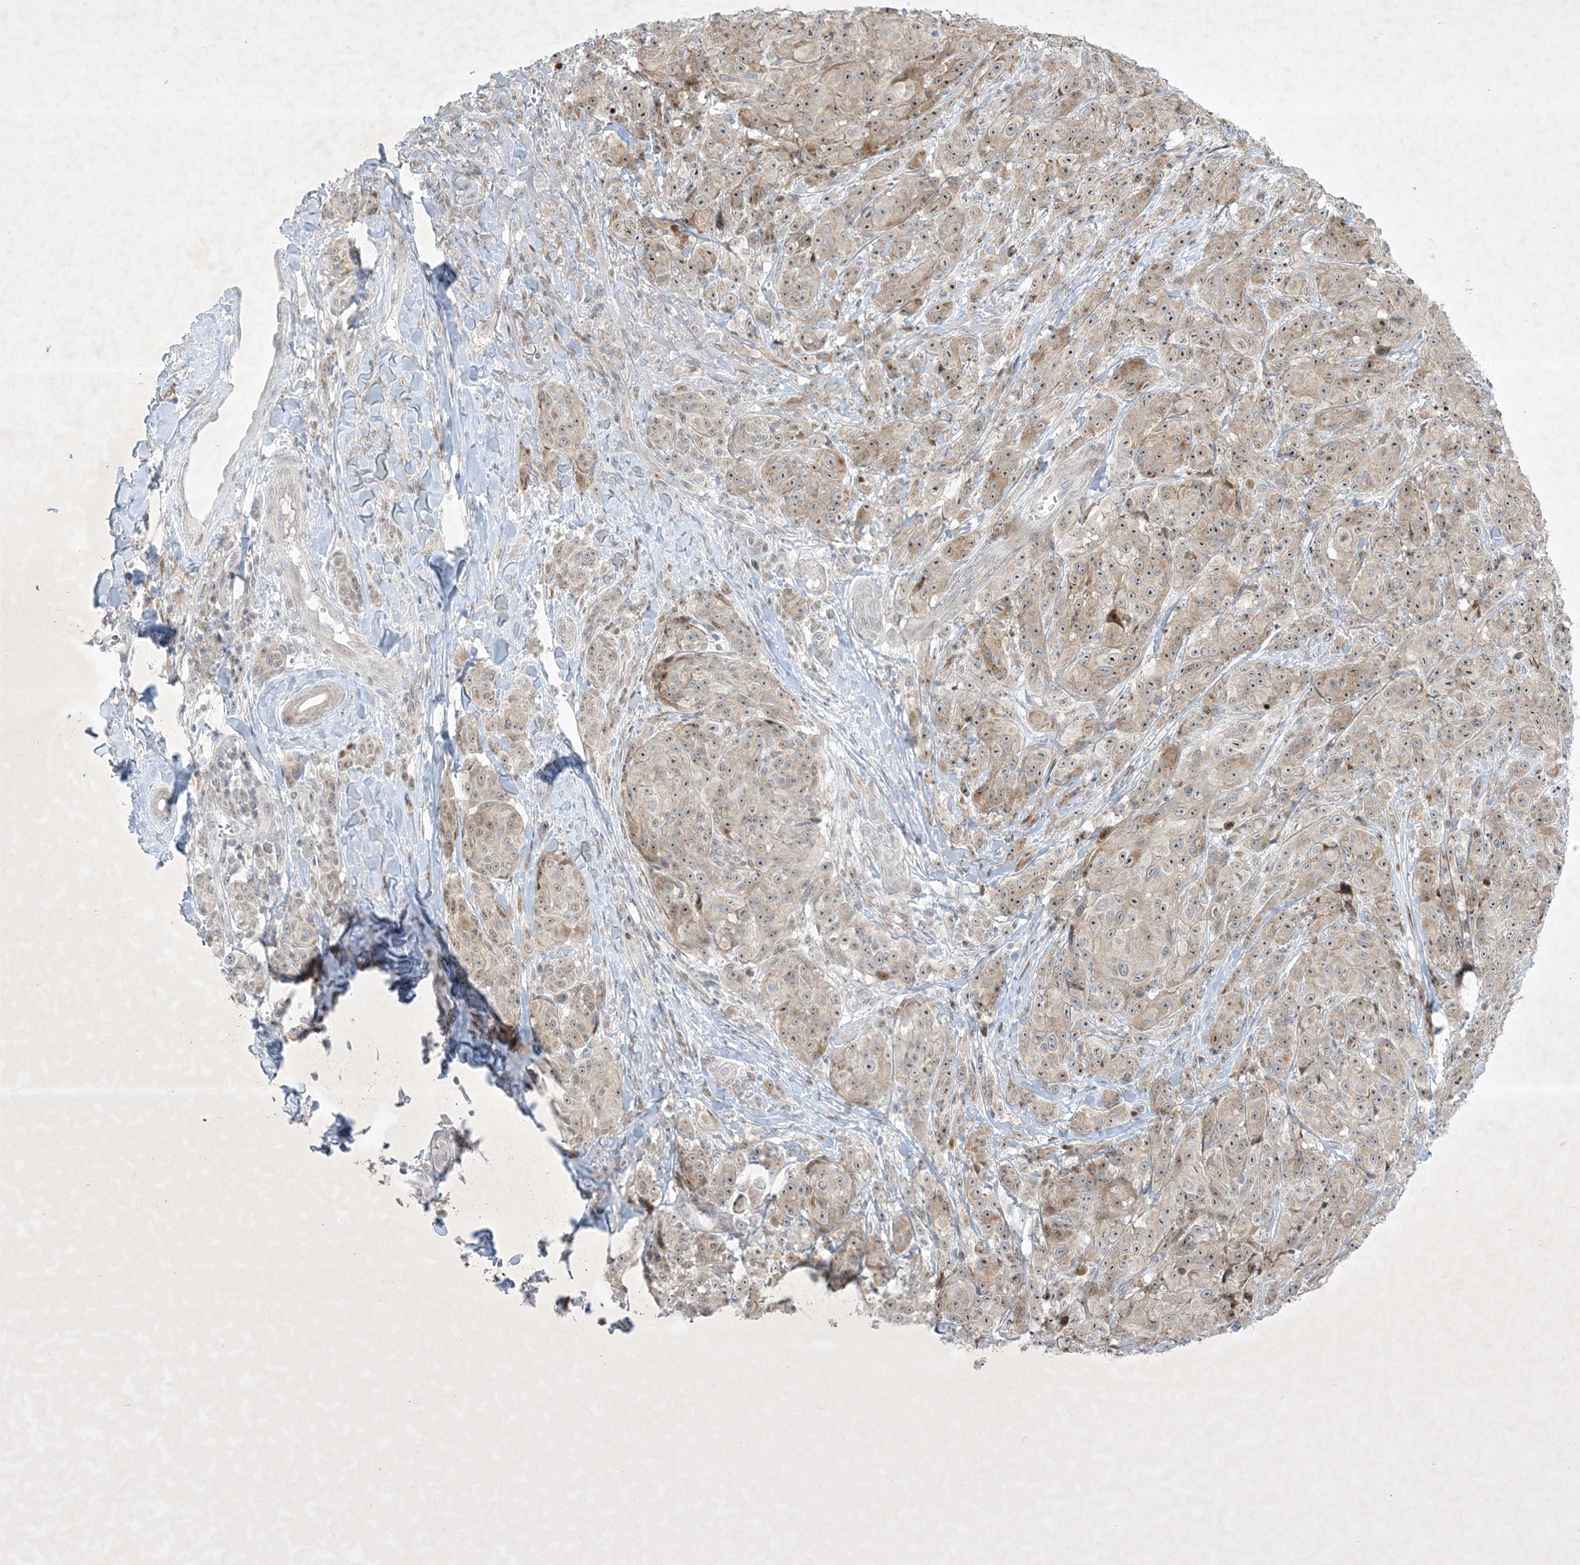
{"staining": {"intensity": "moderate", "quantity": "25%-75%", "location": "nuclear"}, "tissue": "melanoma", "cell_type": "Tumor cells", "image_type": "cancer", "snomed": [{"axis": "morphology", "description": "Malignant melanoma, NOS"}, {"axis": "topography", "description": "Skin"}], "caption": "Protein expression analysis of human malignant melanoma reveals moderate nuclear staining in approximately 25%-75% of tumor cells.", "gene": "SOGA3", "patient": {"sex": "male", "age": 73}}